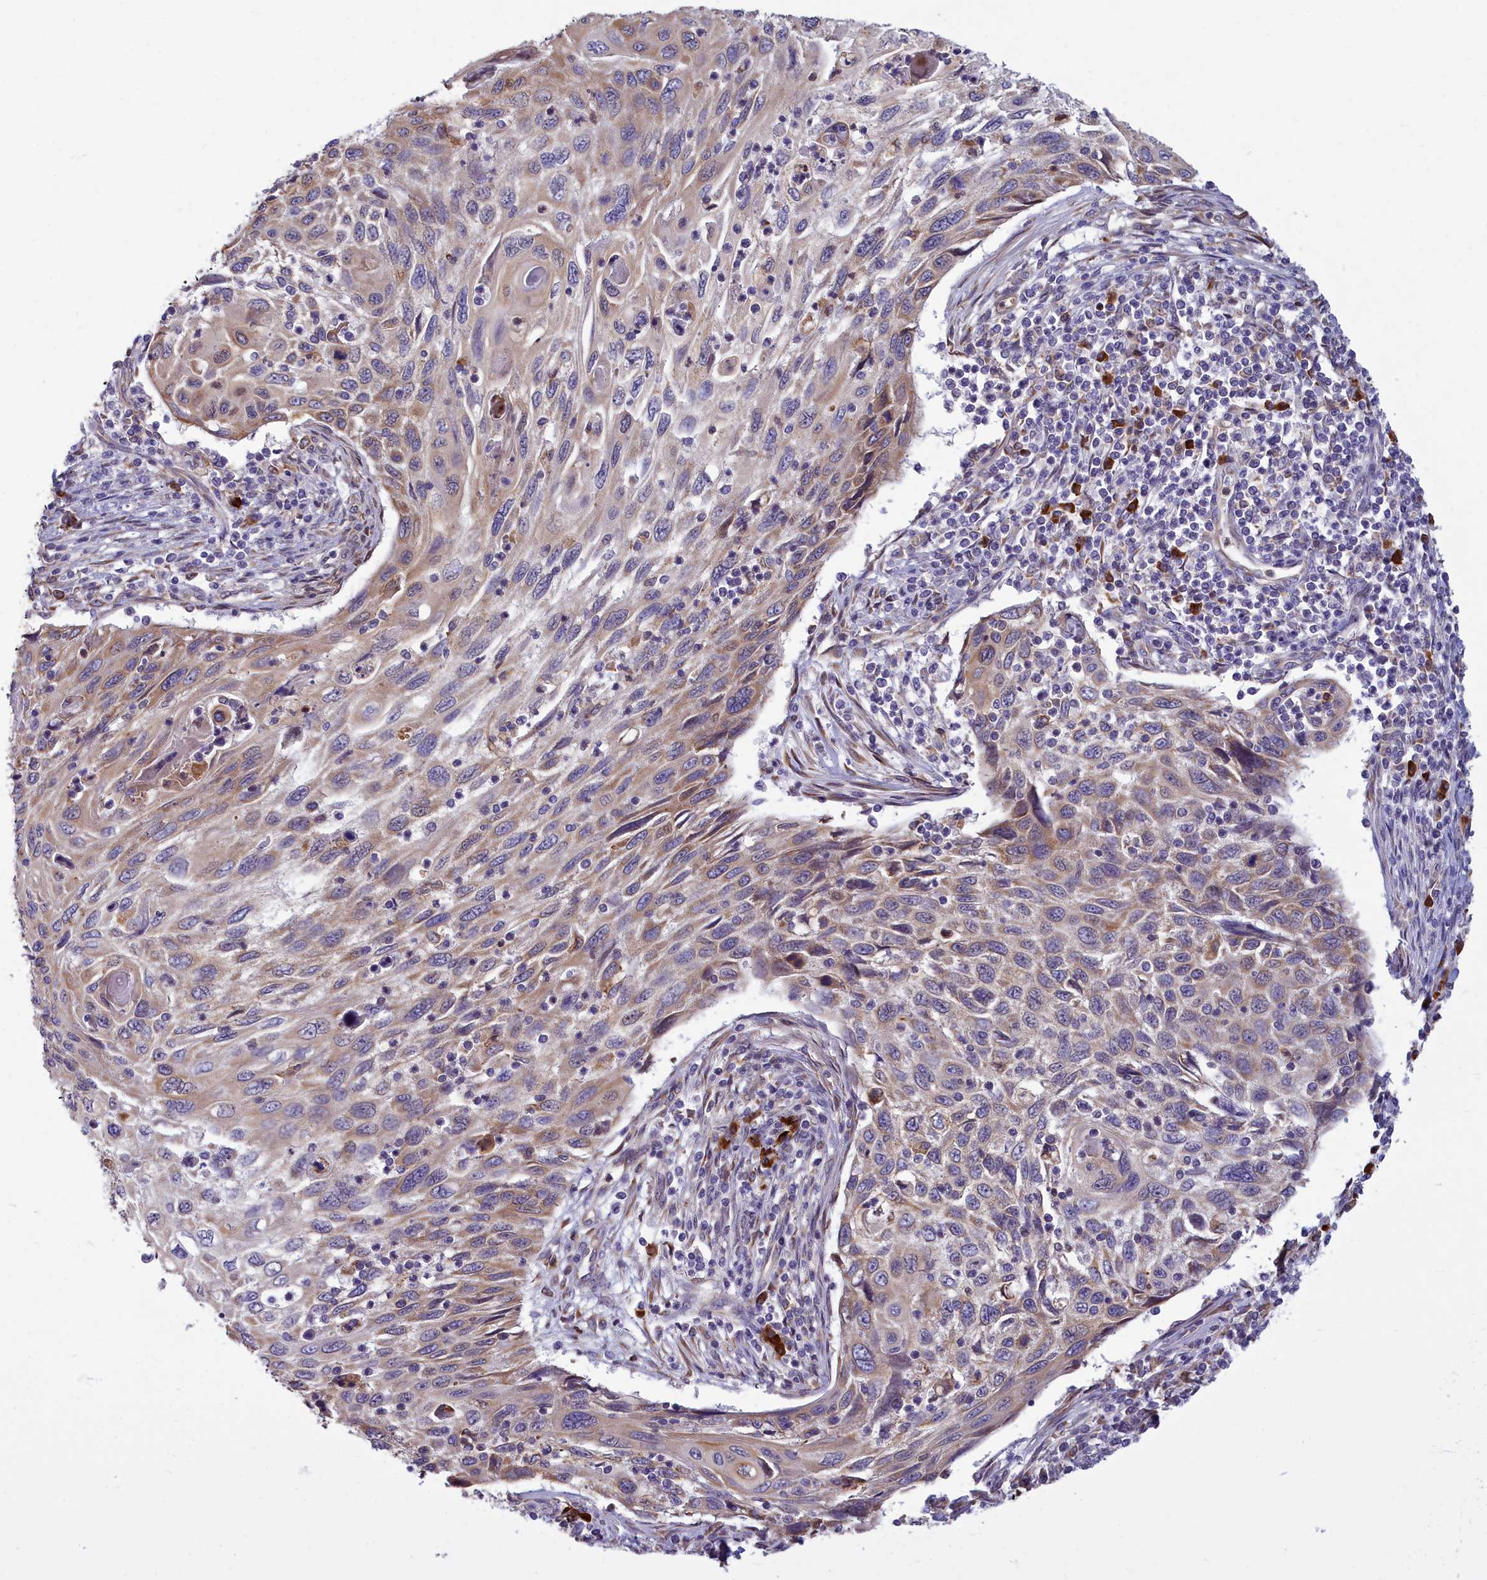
{"staining": {"intensity": "weak", "quantity": "25%-75%", "location": "cytoplasmic/membranous"}, "tissue": "cervical cancer", "cell_type": "Tumor cells", "image_type": "cancer", "snomed": [{"axis": "morphology", "description": "Squamous cell carcinoma, NOS"}, {"axis": "topography", "description": "Cervix"}], "caption": "Weak cytoplasmic/membranous protein expression is appreciated in approximately 25%-75% of tumor cells in squamous cell carcinoma (cervical).", "gene": "HM13", "patient": {"sex": "female", "age": 70}}